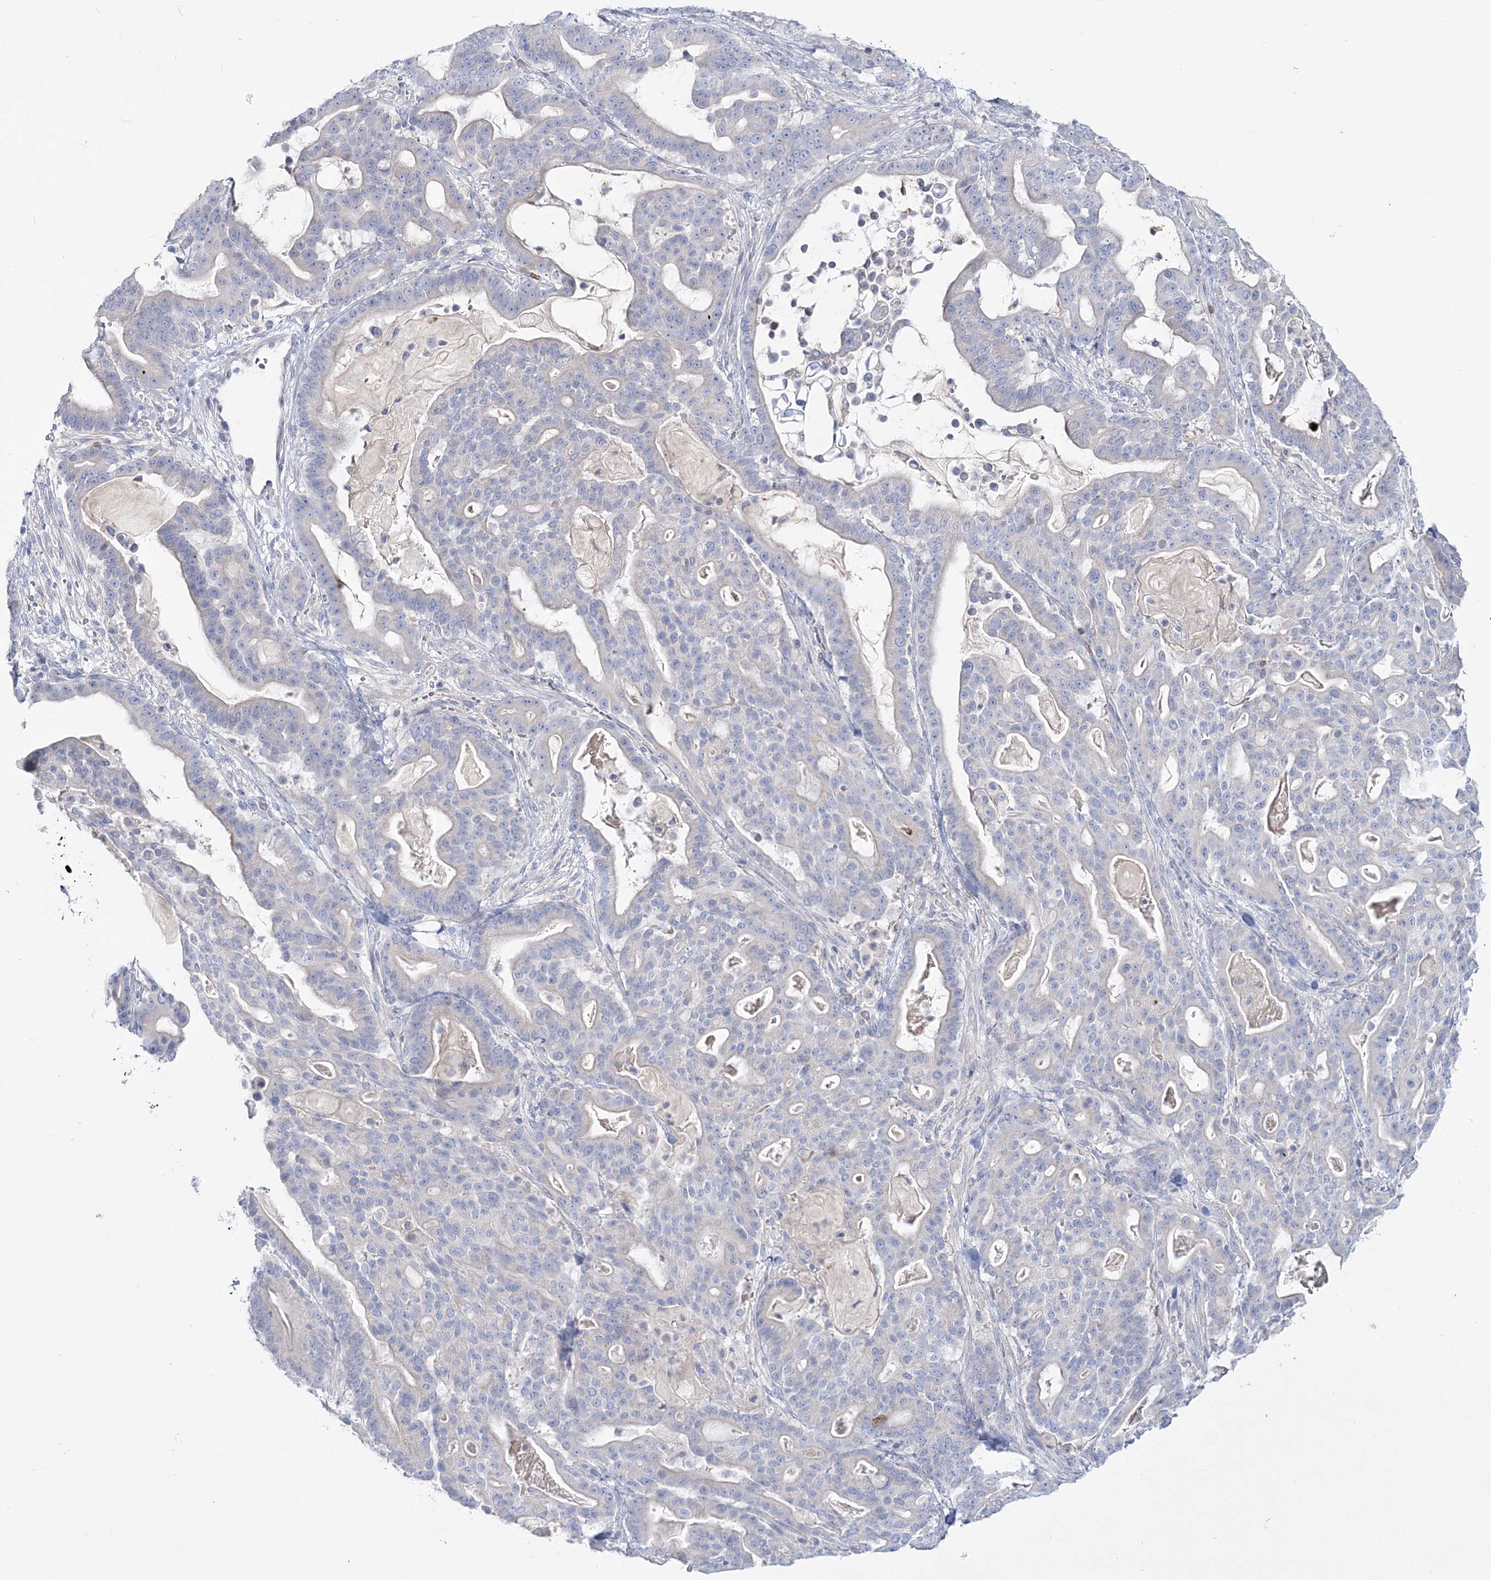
{"staining": {"intensity": "negative", "quantity": "none", "location": "none"}, "tissue": "pancreatic cancer", "cell_type": "Tumor cells", "image_type": "cancer", "snomed": [{"axis": "morphology", "description": "Adenocarcinoma, NOS"}, {"axis": "topography", "description": "Pancreas"}], "caption": "IHC of pancreatic adenocarcinoma demonstrates no staining in tumor cells. (Stains: DAB IHC with hematoxylin counter stain, Microscopy: brightfield microscopy at high magnification).", "gene": "WDSUB1", "patient": {"sex": "male", "age": 63}}